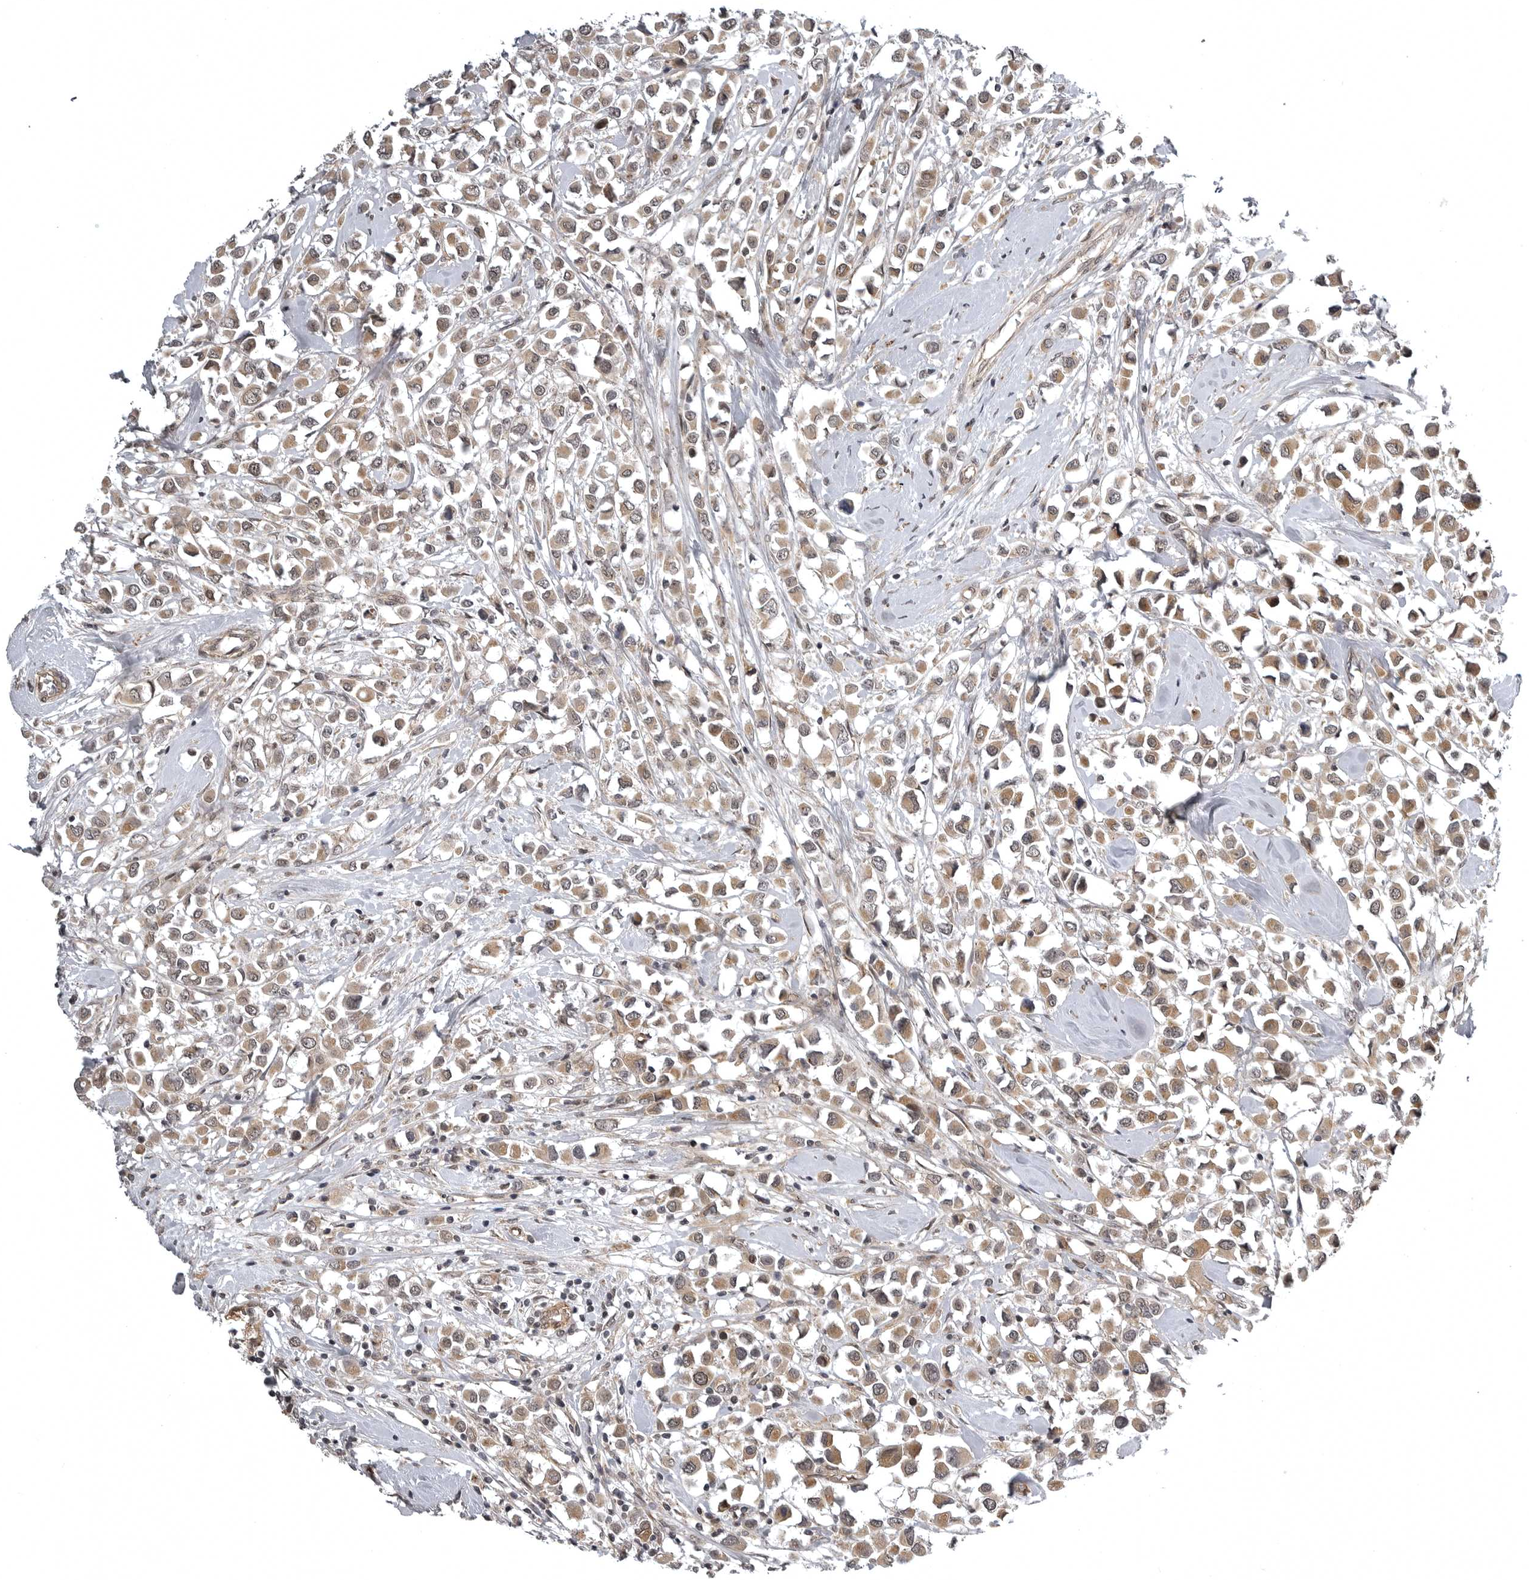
{"staining": {"intensity": "moderate", "quantity": ">75%", "location": "cytoplasmic/membranous,nuclear"}, "tissue": "breast cancer", "cell_type": "Tumor cells", "image_type": "cancer", "snomed": [{"axis": "morphology", "description": "Duct carcinoma"}, {"axis": "topography", "description": "Breast"}], "caption": "There is medium levels of moderate cytoplasmic/membranous and nuclear expression in tumor cells of breast invasive ductal carcinoma, as demonstrated by immunohistochemical staining (brown color).", "gene": "SNX16", "patient": {"sex": "female", "age": 61}}